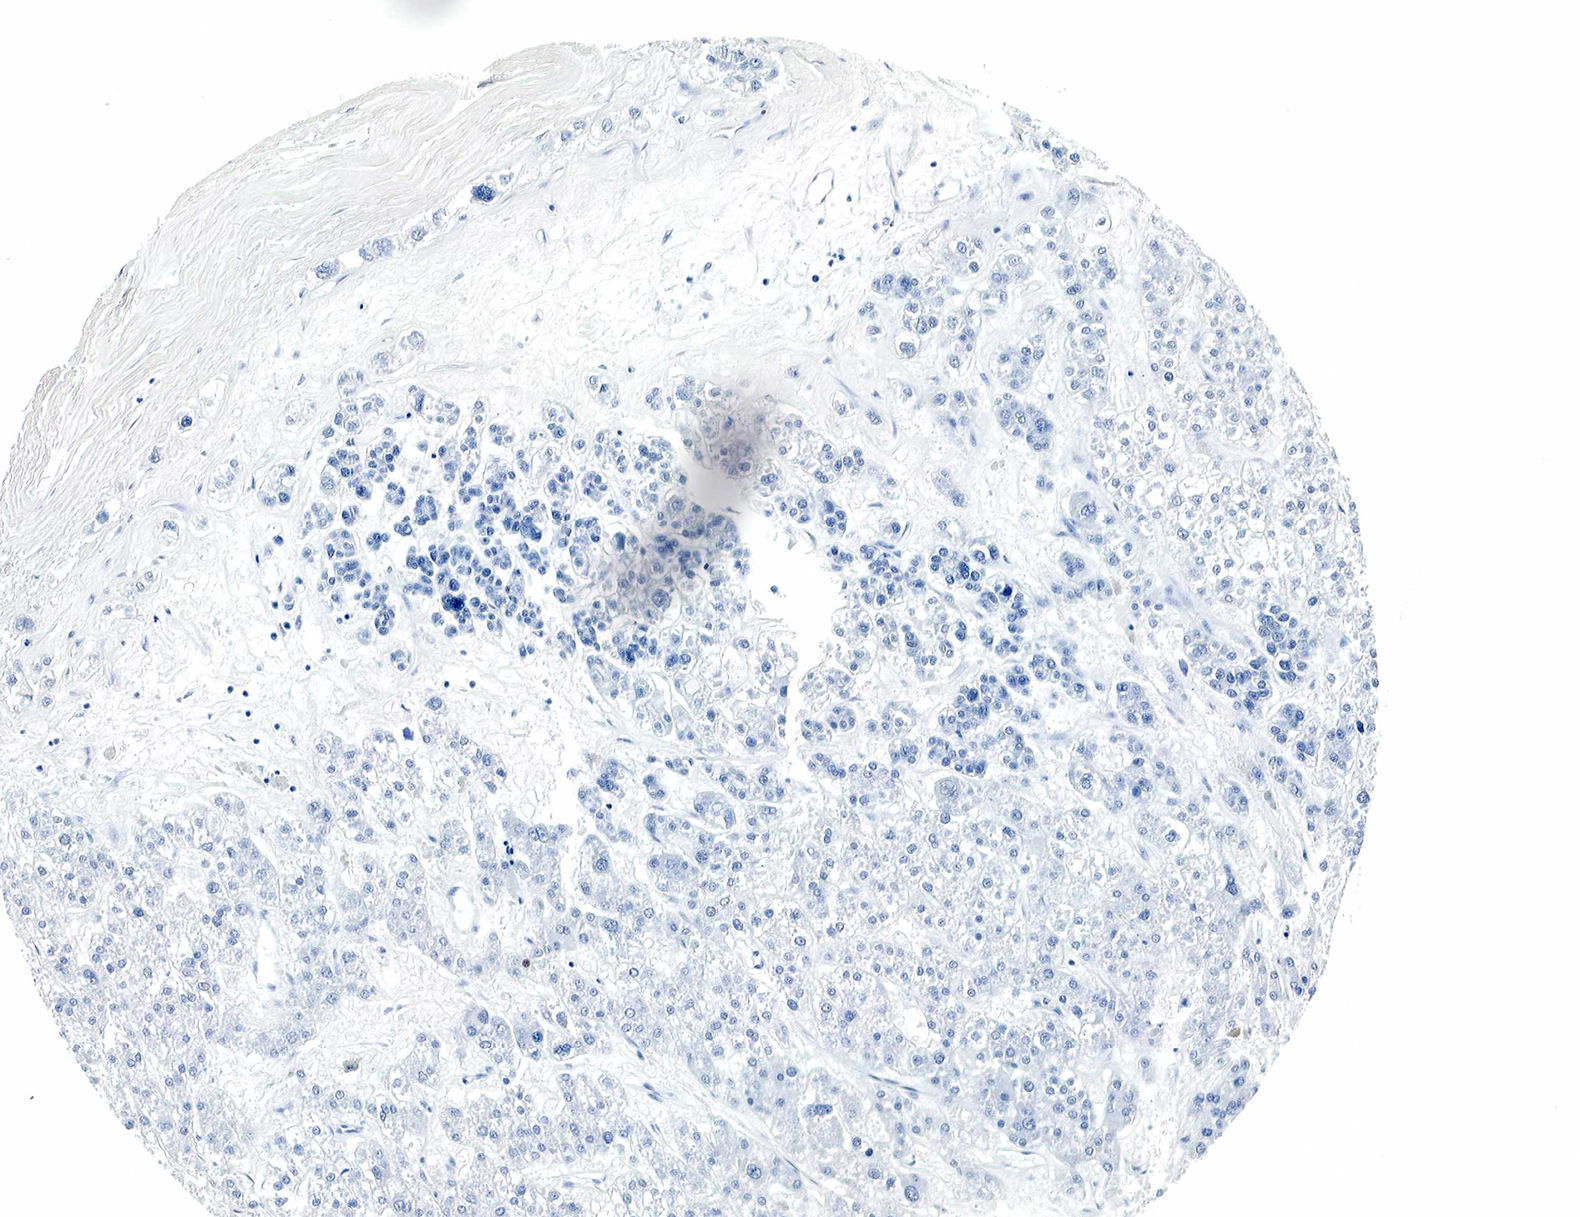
{"staining": {"intensity": "negative", "quantity": "none", "location": "none"}, "tissue": "stomach cancer", "cell_type": "Tumor cells", "image_type": "cancer", "snomed": [{"axis": "morphology", "description": "Adenocarcinoma, NOS"}, {"axis": "topography", "description": "Stomach, lower"}], "caption": "This image is of stomach cancer stained with IHC to label a protein in brown with the nuclei are counter-stained blue. There is no staining in tumor cells.", "gene": "GAST", "patient": {"sex": "female", "age": 86}}